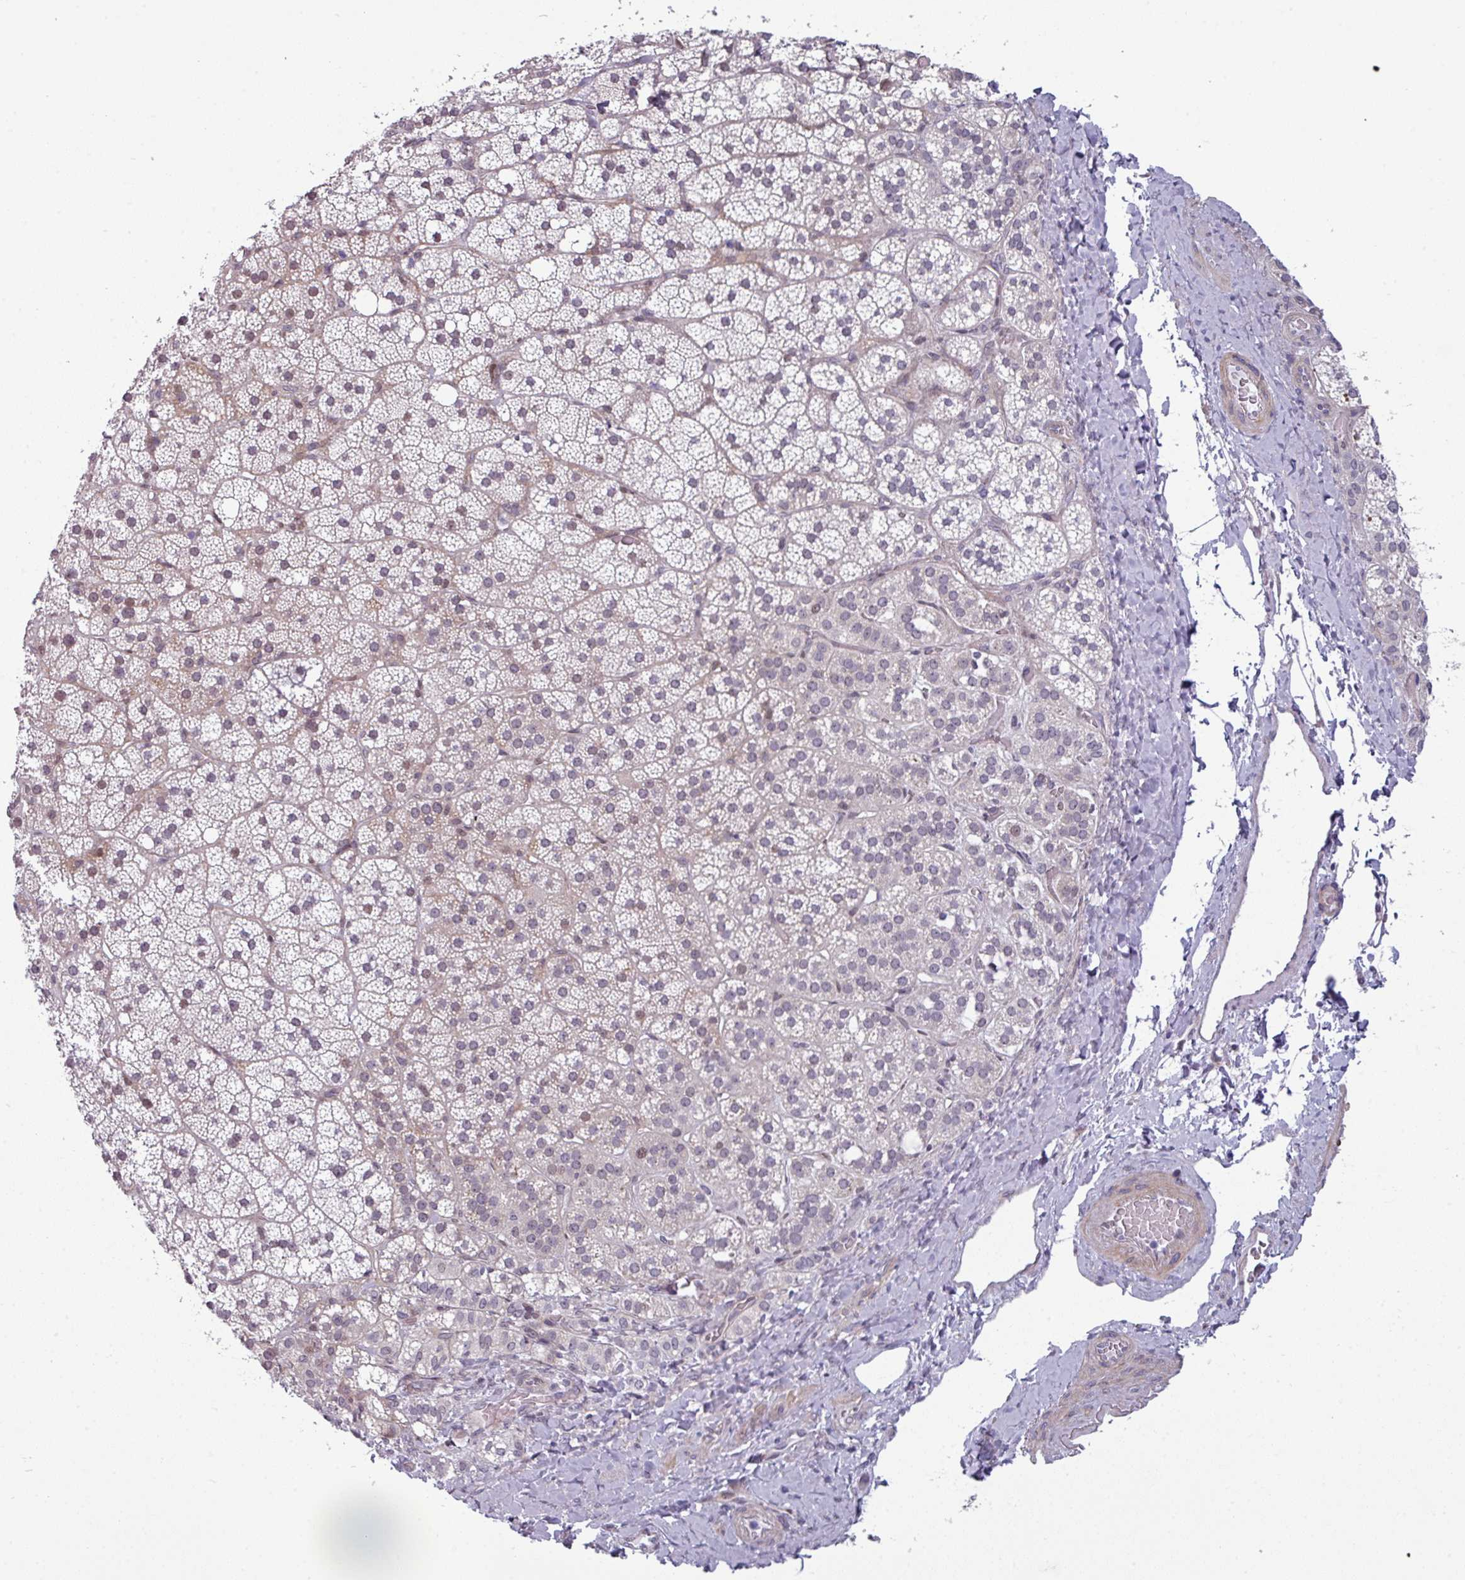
{"staining": {"intensity": "weak", "quantity": "<25%", "location": "cytoplasmic/membranous"}, "tissue": "adrenal gland", "cell_type": "Glandular cells", "image_type": "normal", "snomed": [{"axis": "morphology", "description": "Normal tissue, NOS"}, {"axis": "topography", "description": "Adrenal gland"}], "caption": "There is no significant positivity in glandular cells of adrenal gland. (DAB (3,3'-diaminobenzidine) IHC with hematoxylin counter stain).", "gene": "PRAMEF12", "patient": {"sex": "male", "age": 53}}